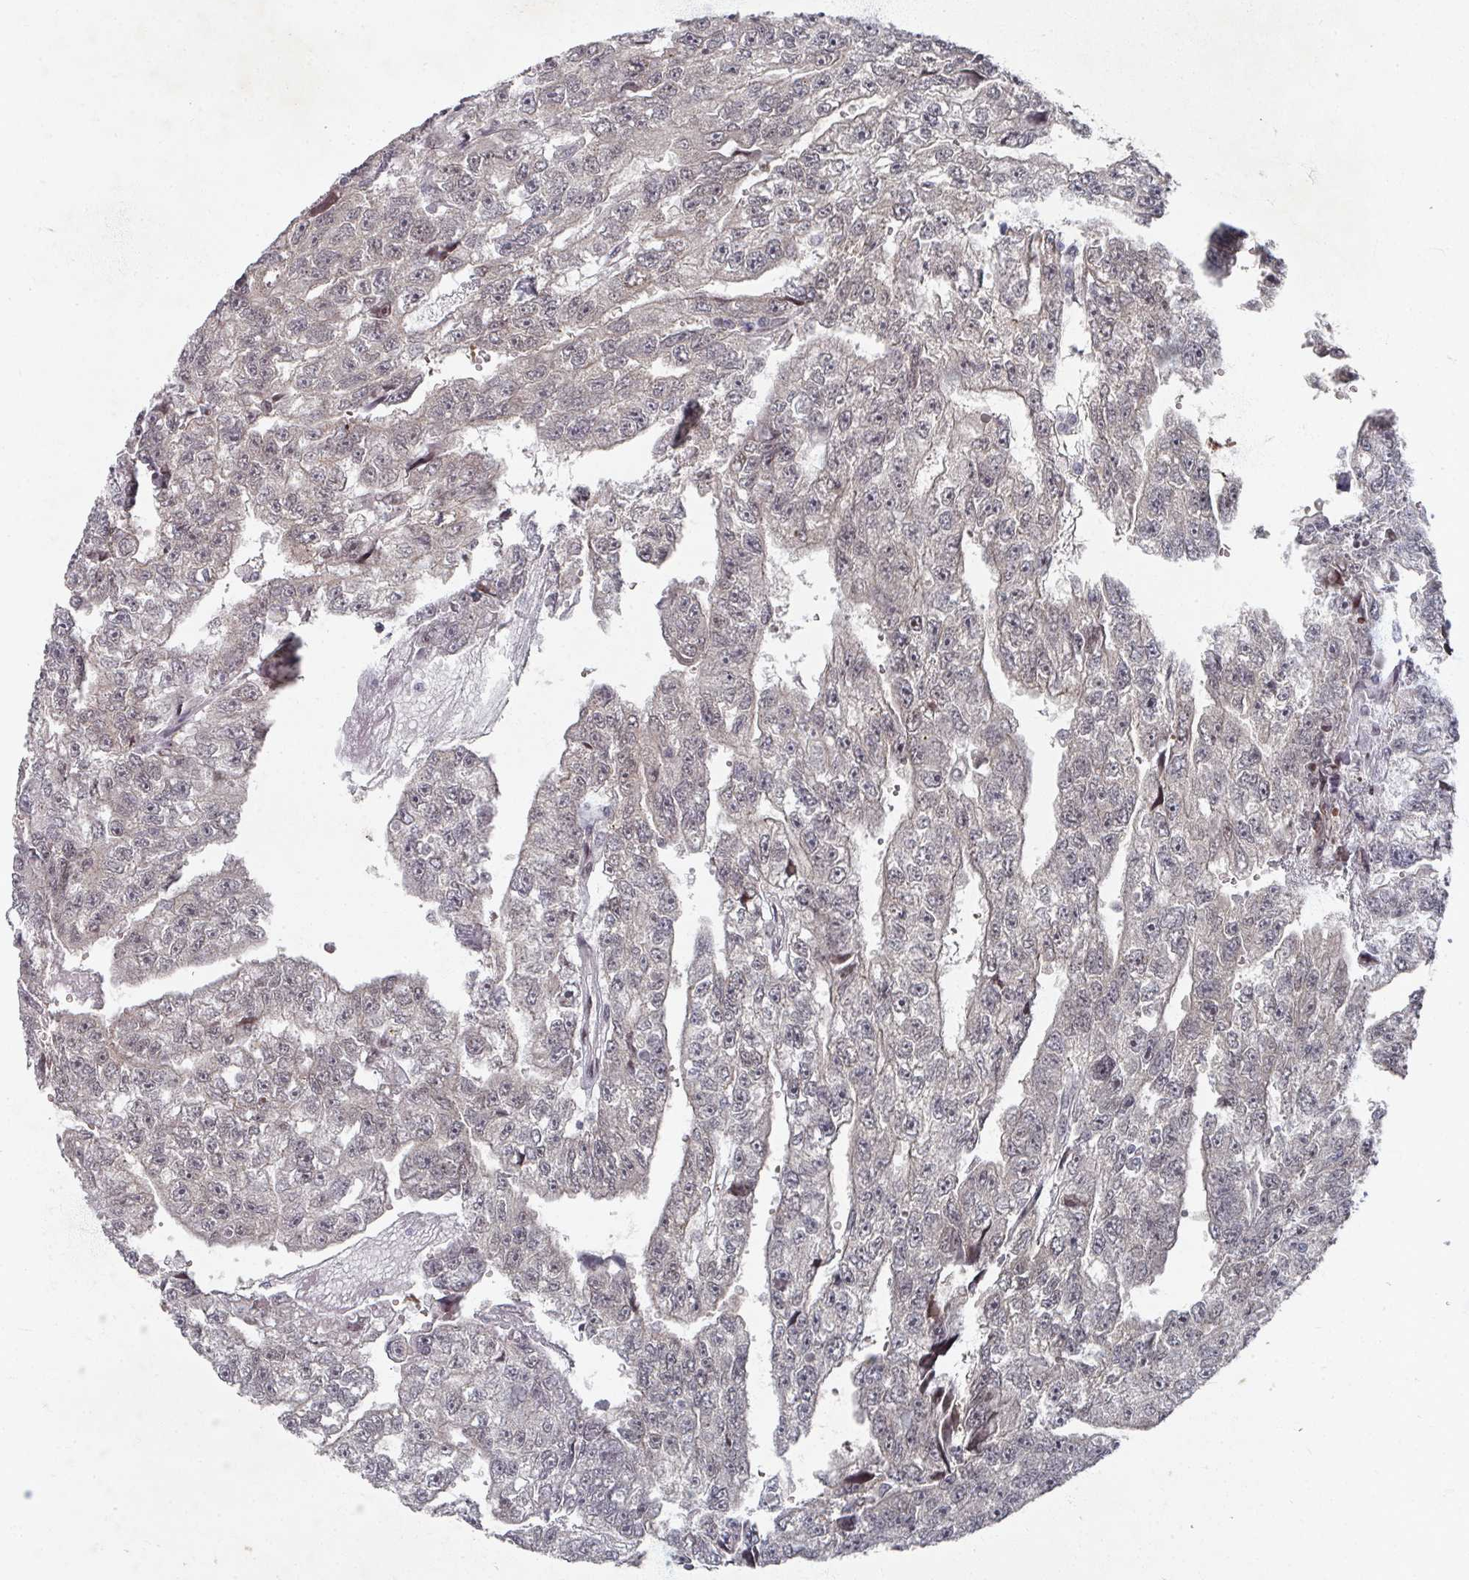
{"staining": {"intensity": "negative", "quantity": "none", "location": "none"}, "tissue": "testis cancer", "cell_type": "Tumor cells", "image_type": "cancer", "snomed": [{"axis": "morphology", "description": "Carcinoma, Embryonal, NOS"}, {"axis": "topography", "description": "Testis"}], "caption": "Immunohistochemistry histopathology image of neoplastic tissue: human embryonal carcinoma (testis) stained with DAB displays no significant protein staining in tumor cells.", "gene": "PSKH1", "patient": {"sex": "male", "age": 20}}